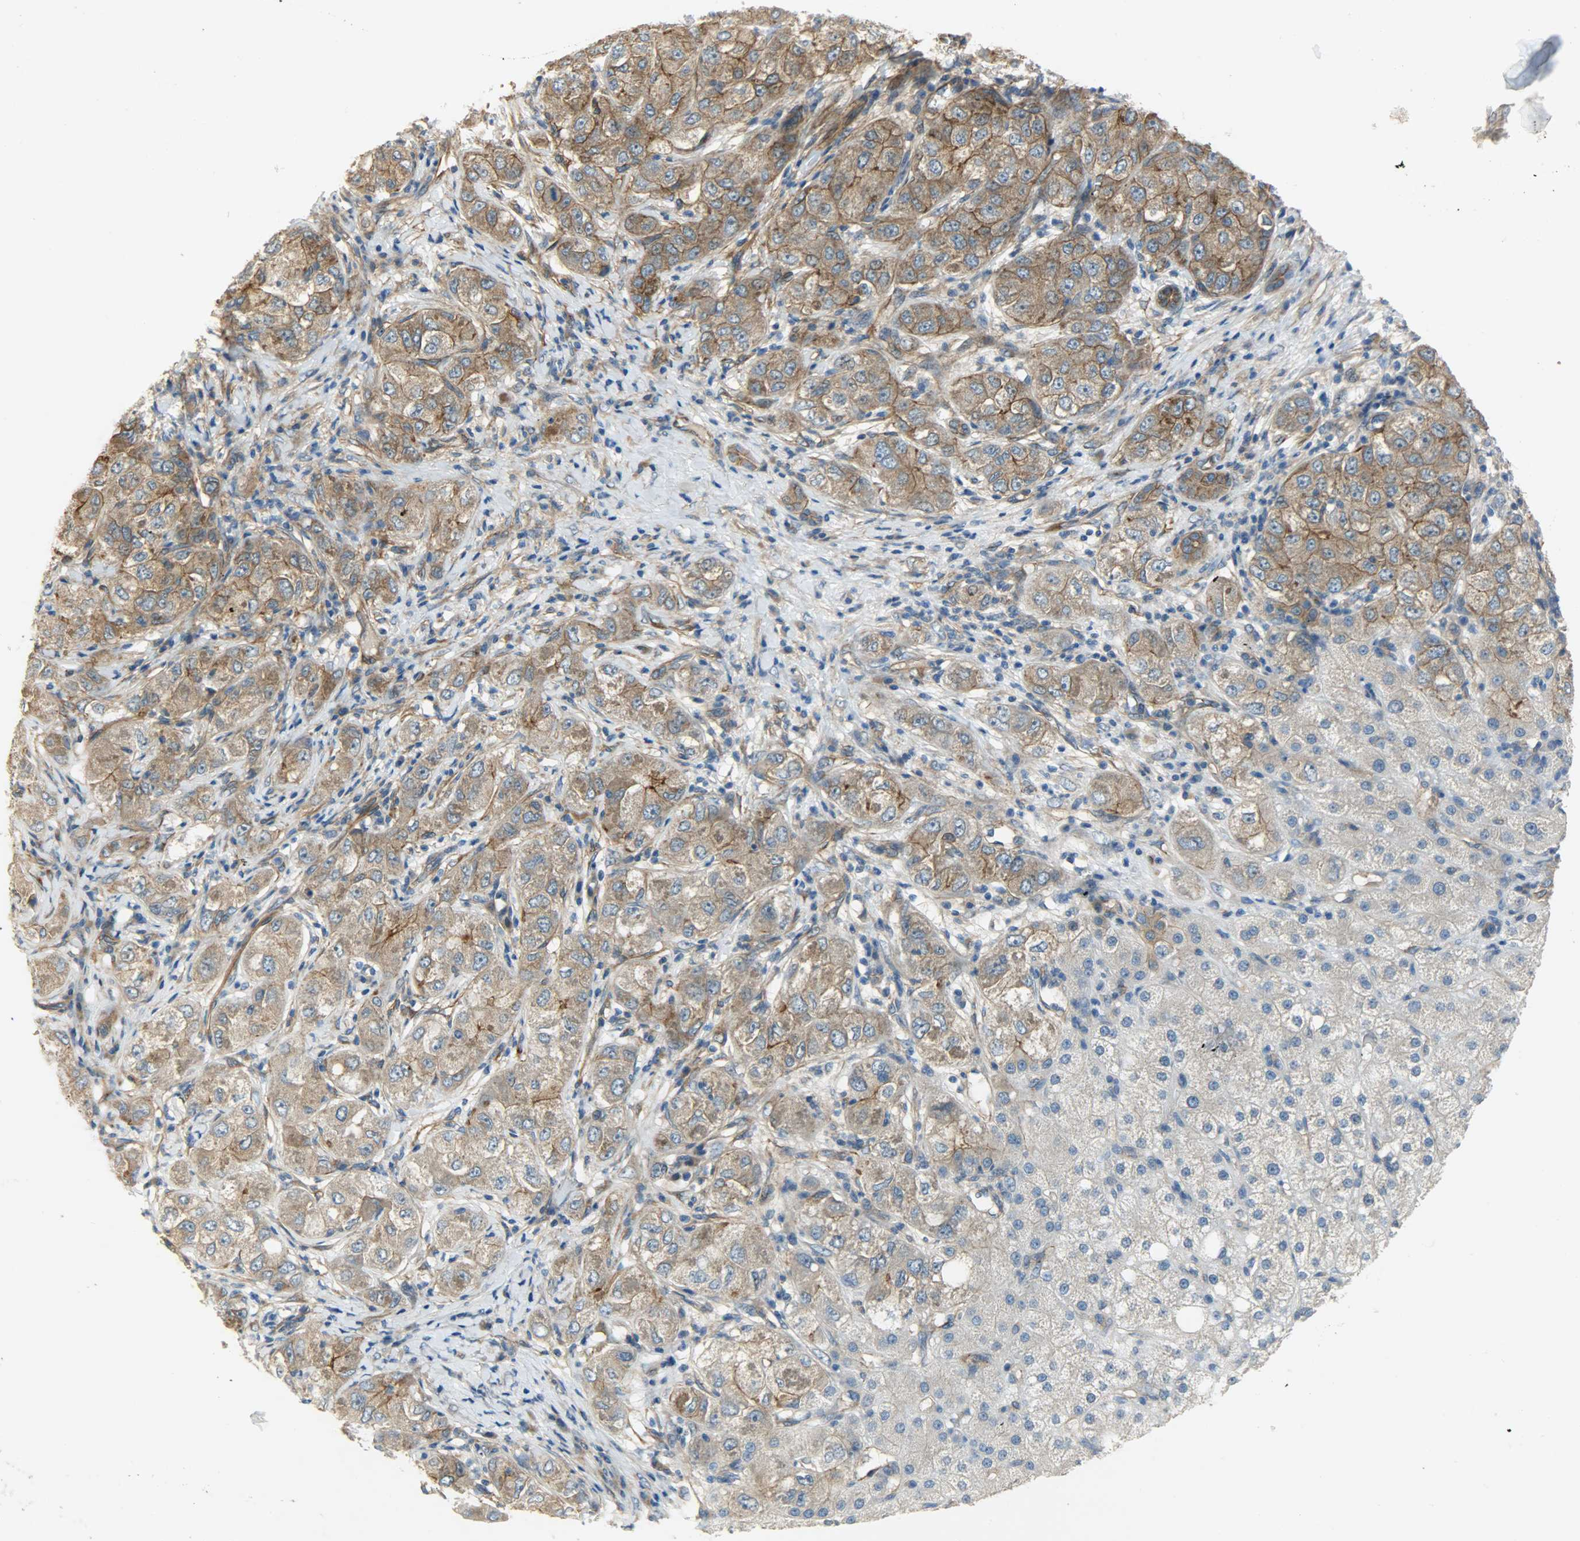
{"staining": {"intensity": "moderate", "quantity": ">75%", "location": "cytoplasmic/membranous"}, "tissue": "liver cancer", "cell_type": "Tumor cells", "image_type": "cancer", "snomed": [{"axis": "morphology", "description": "Carcinoma, Hepatocellular, NOS"}, {"axis": "topography", "description": "Liver"}], "caption": "Liver hepatocellular carcinoma stained with DAB immunohistochemistry reveals medium levels of moderate cytoplasmic/membranous positivity in approximately >75% of tumor cells.", "gene": "KIAA1217", "patient": {"sex": "male", "age": 80}}